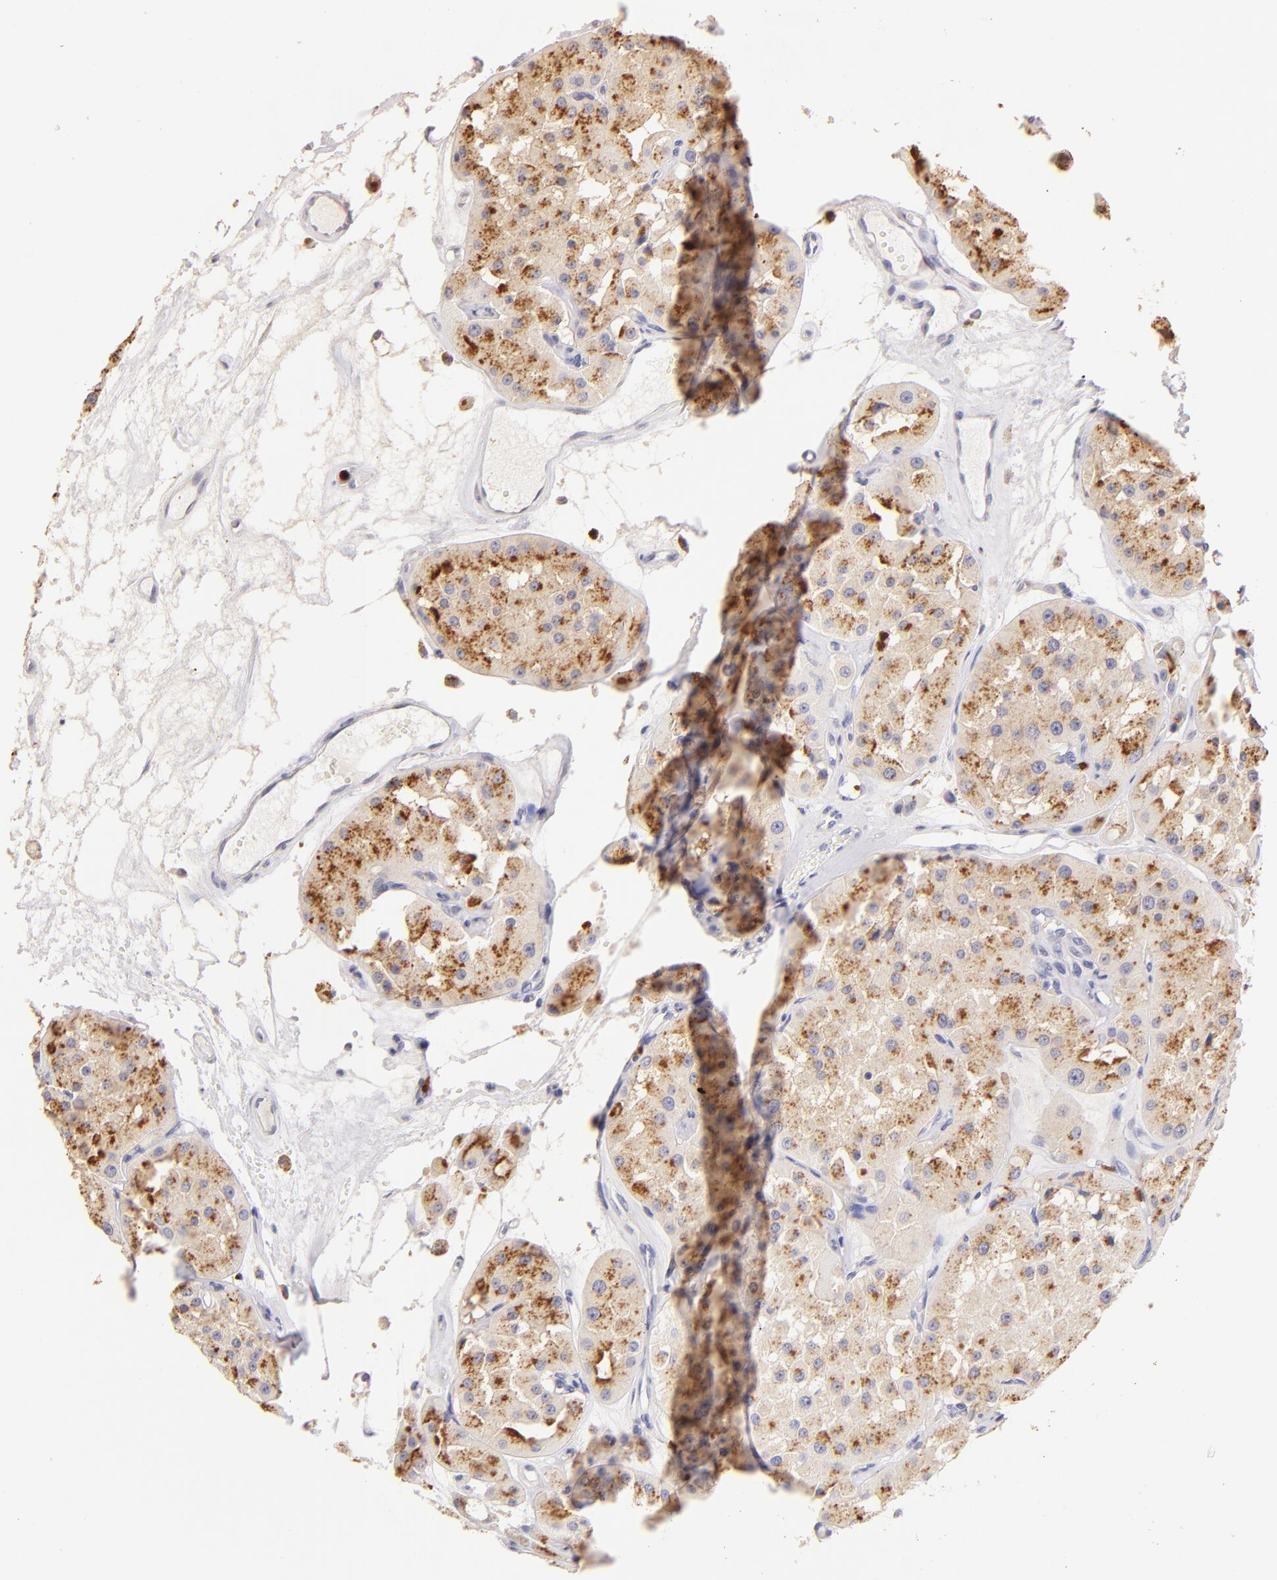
{"staining": {"intensity": "strong", "quantity": ">75%", "location": "cytoplasmic/membranous"}, "tissue": "renal cancer", "cell_type": "Tumor cells", "image_type": "cancer", "snomed": [{"axis": "morphology", "description": "Adenocarcinoma, uncertain malignant potential"}, {"axis": "topography", "description": "Kidney"}], "caption": "Strong cytoplasmic/membranous staining is identified in approximately >75% of tumor cells in renal cancer (adenocarcinoma,  uncertain malignant potential).", "gene": "ZAP70", "patient": {"sex": "male", "age": 63}}